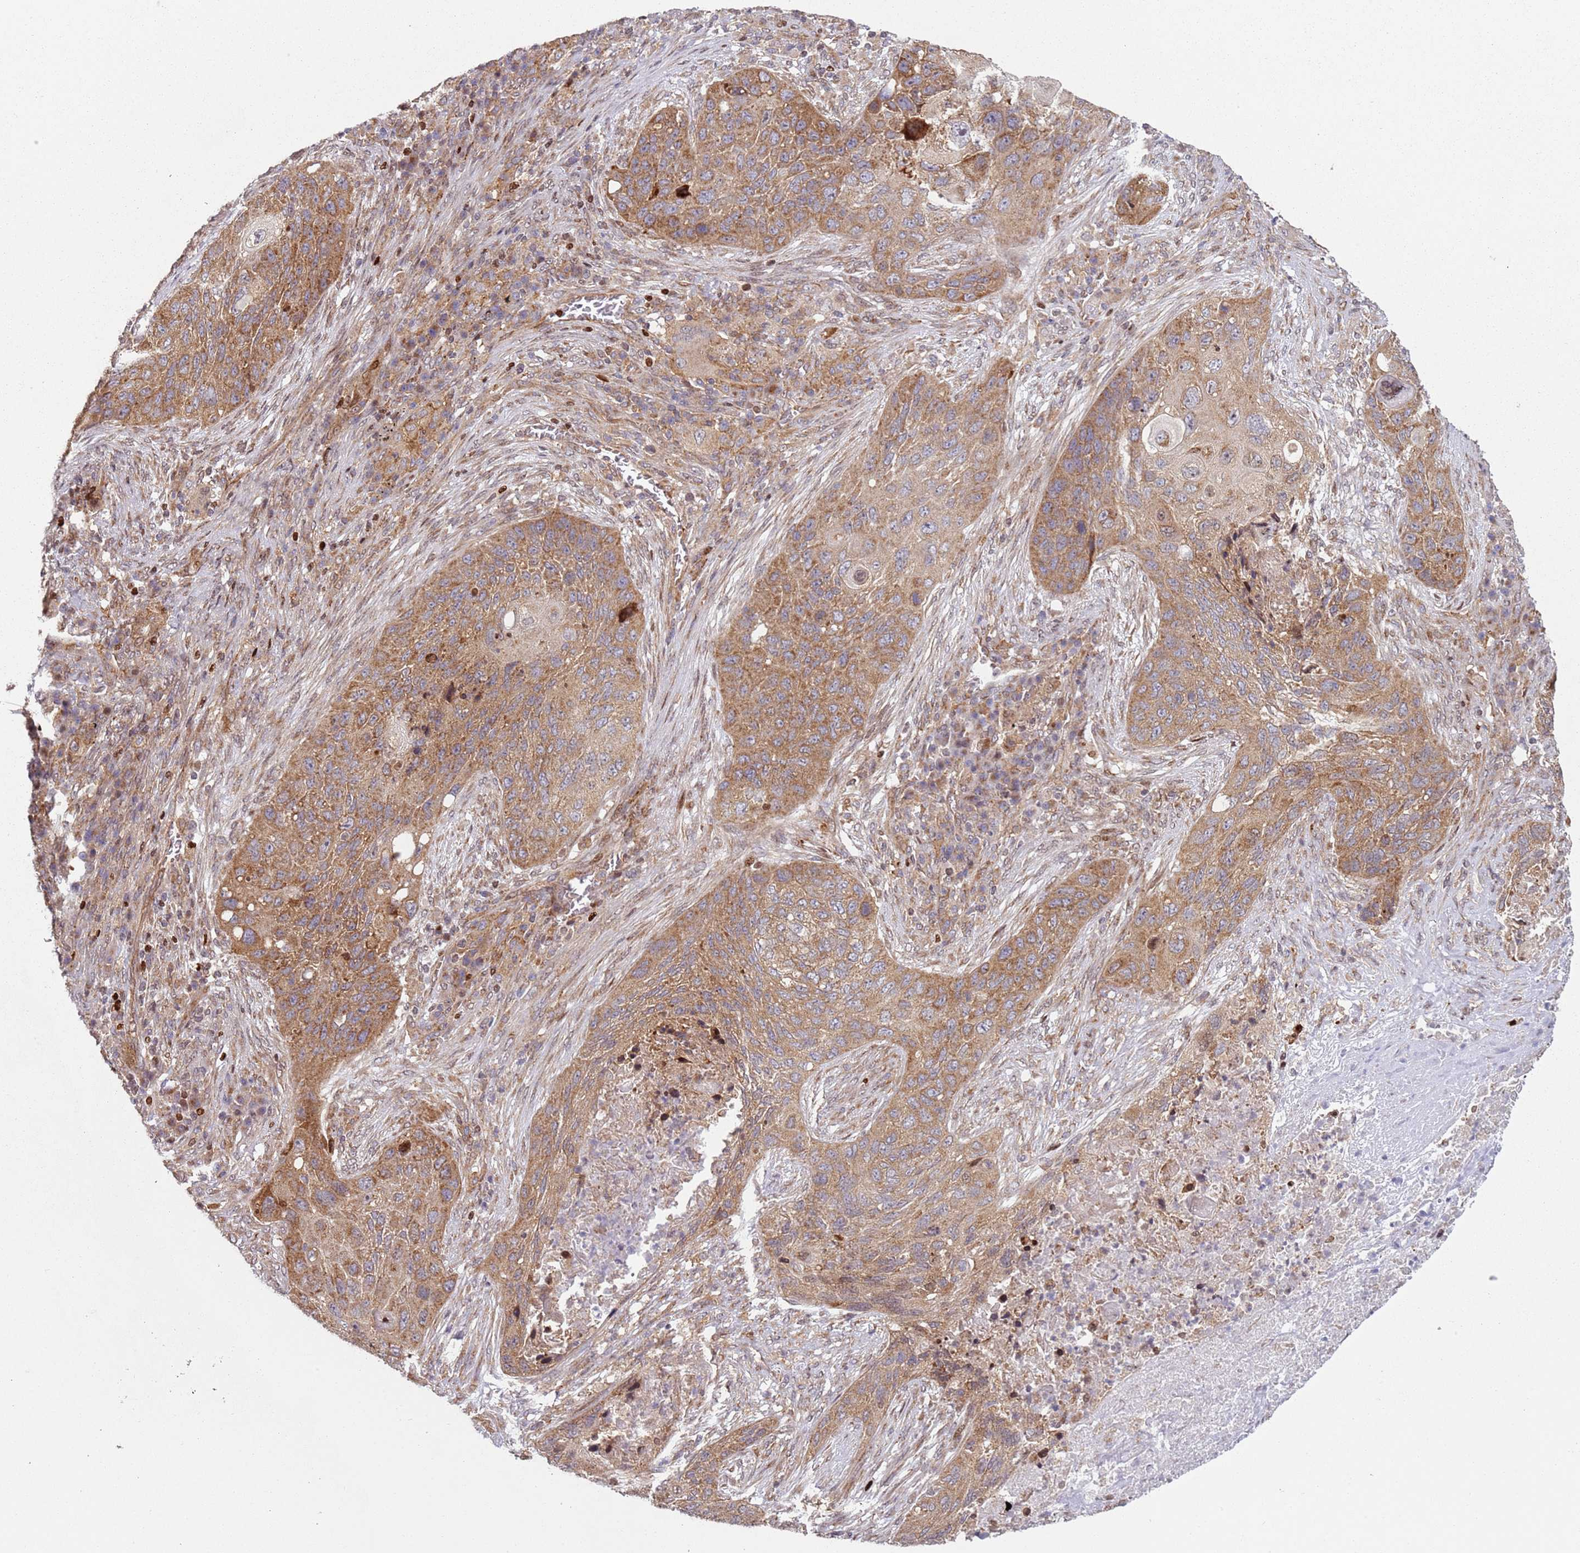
{"staining": {"intensity": "moderate", "quantity": ">75%", "location": "cytoplasmic/membranous"}, "tissue": "lung cancer", "cell_type": "Tumor cells", "image_type": "cancer", "snomed": [{"axis": "morphology", "description": "Squamous cell carcinoma, NOS"}, {"axis": "topography", "description": "Lung"}], "caption": "This photomicrograph demonstrates immunohistochemistry (IHC) staining of human lung cancer (squamous cell carcinoma), with medium moderate cytoplasmic/membranous positivity in about >75% of tumor cells.", "gene": "HNRNPLL", "patient": {"sex": "female", "age": 63}}